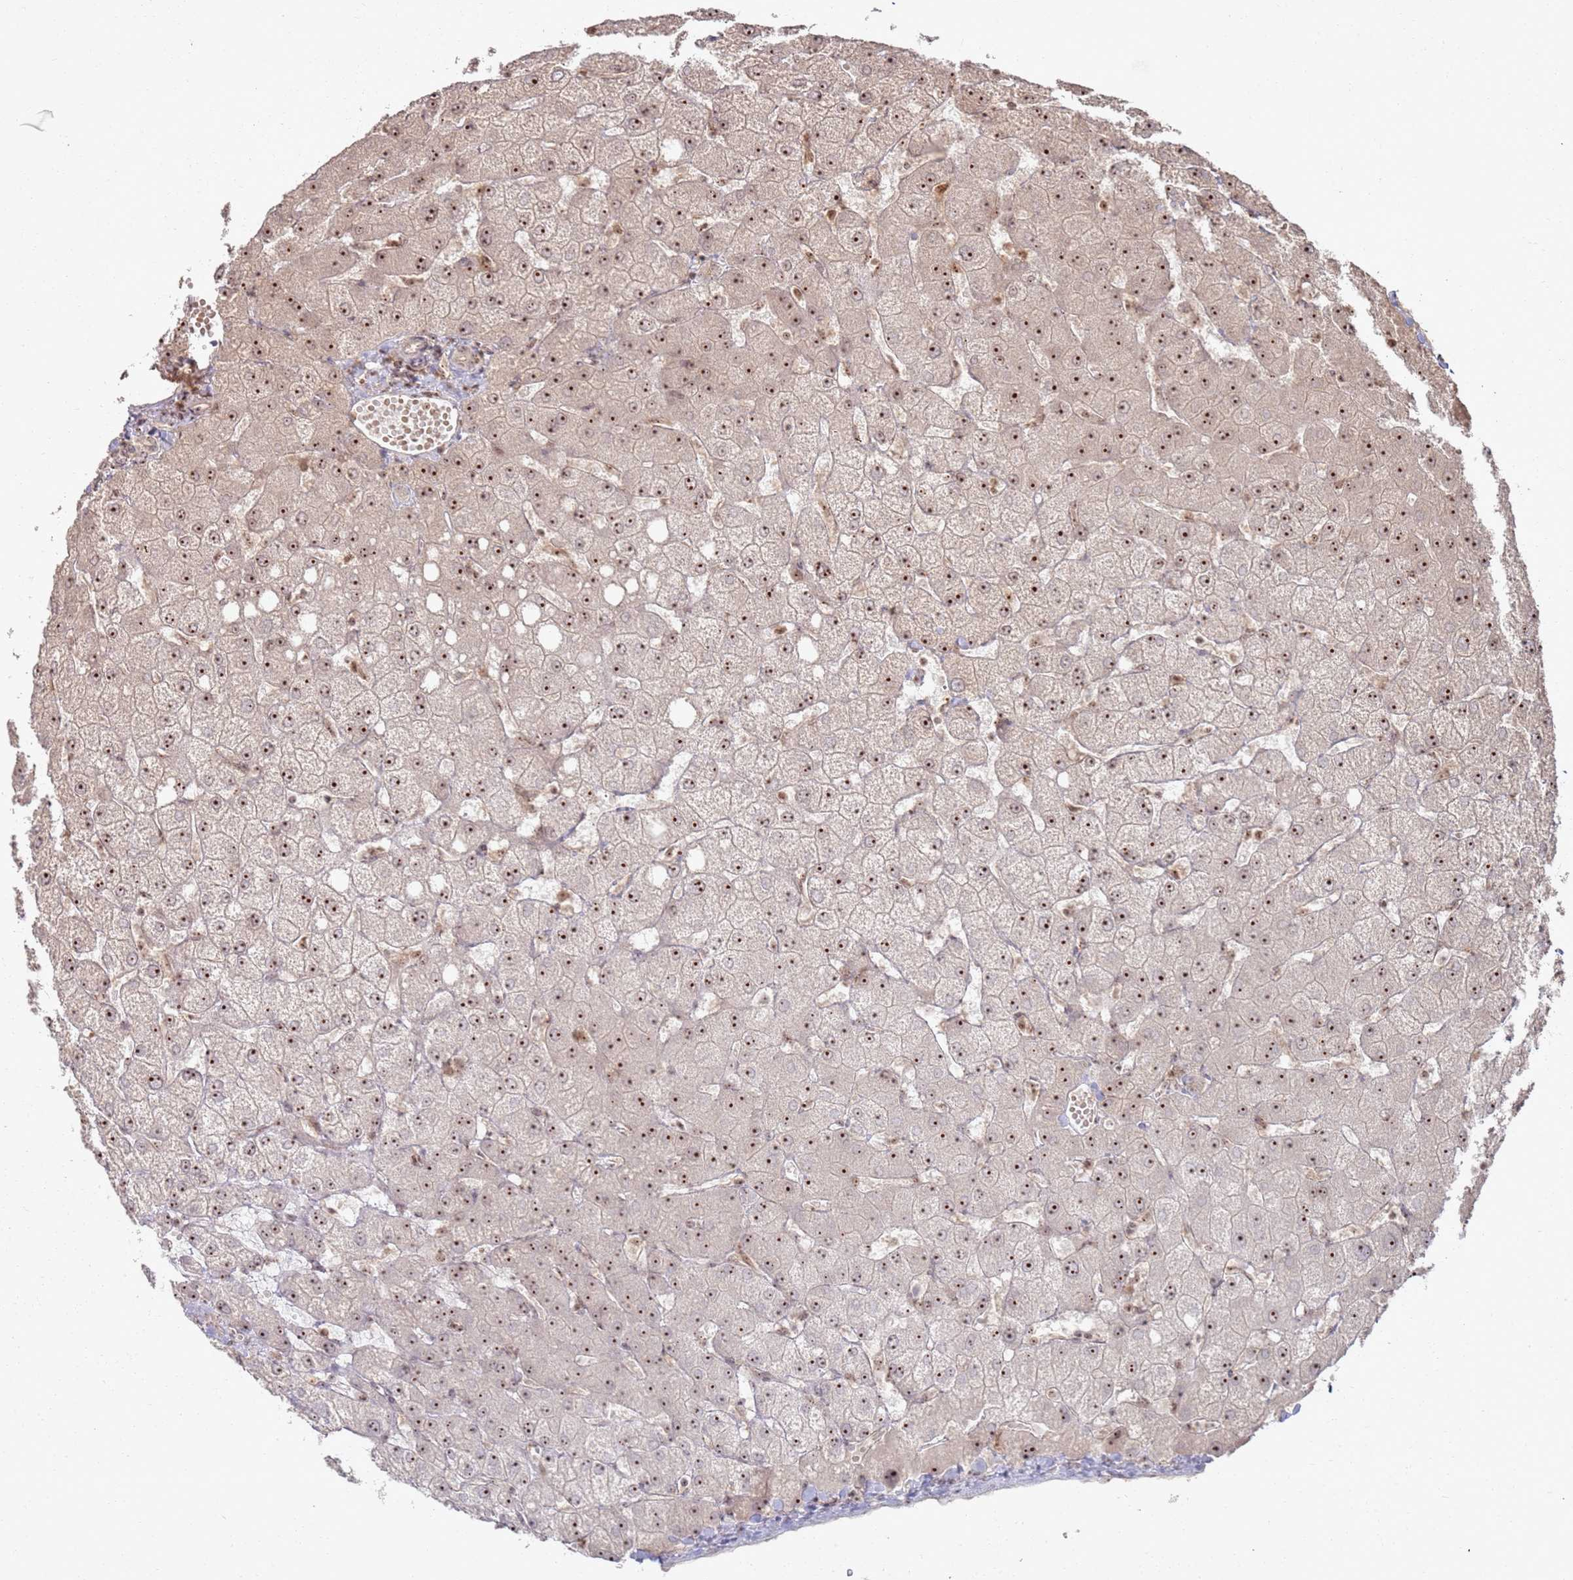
{"staining": {"intensity": "moderate", "quantity": "<25%", "location": "nuclear"}, "tissue": "liver", "cell_type": "Cholangiocytes", "image_type": "normal", "snomed": [{"axis": "morphology", "description": "Normal tissue, NOS"}, {"axis": "topography", "description": "Liver"}], "caption": "Immunohistochemistry (IHC) image of unremarkable liver: liver stained using IHC demonstrates low levels of moderate protein expression localized specifically in the nuclear of cholangiocytes, appearing as a nuclear brown color.", "gene": "UTP11", "patient": {"sex": "female", "age": 54}}